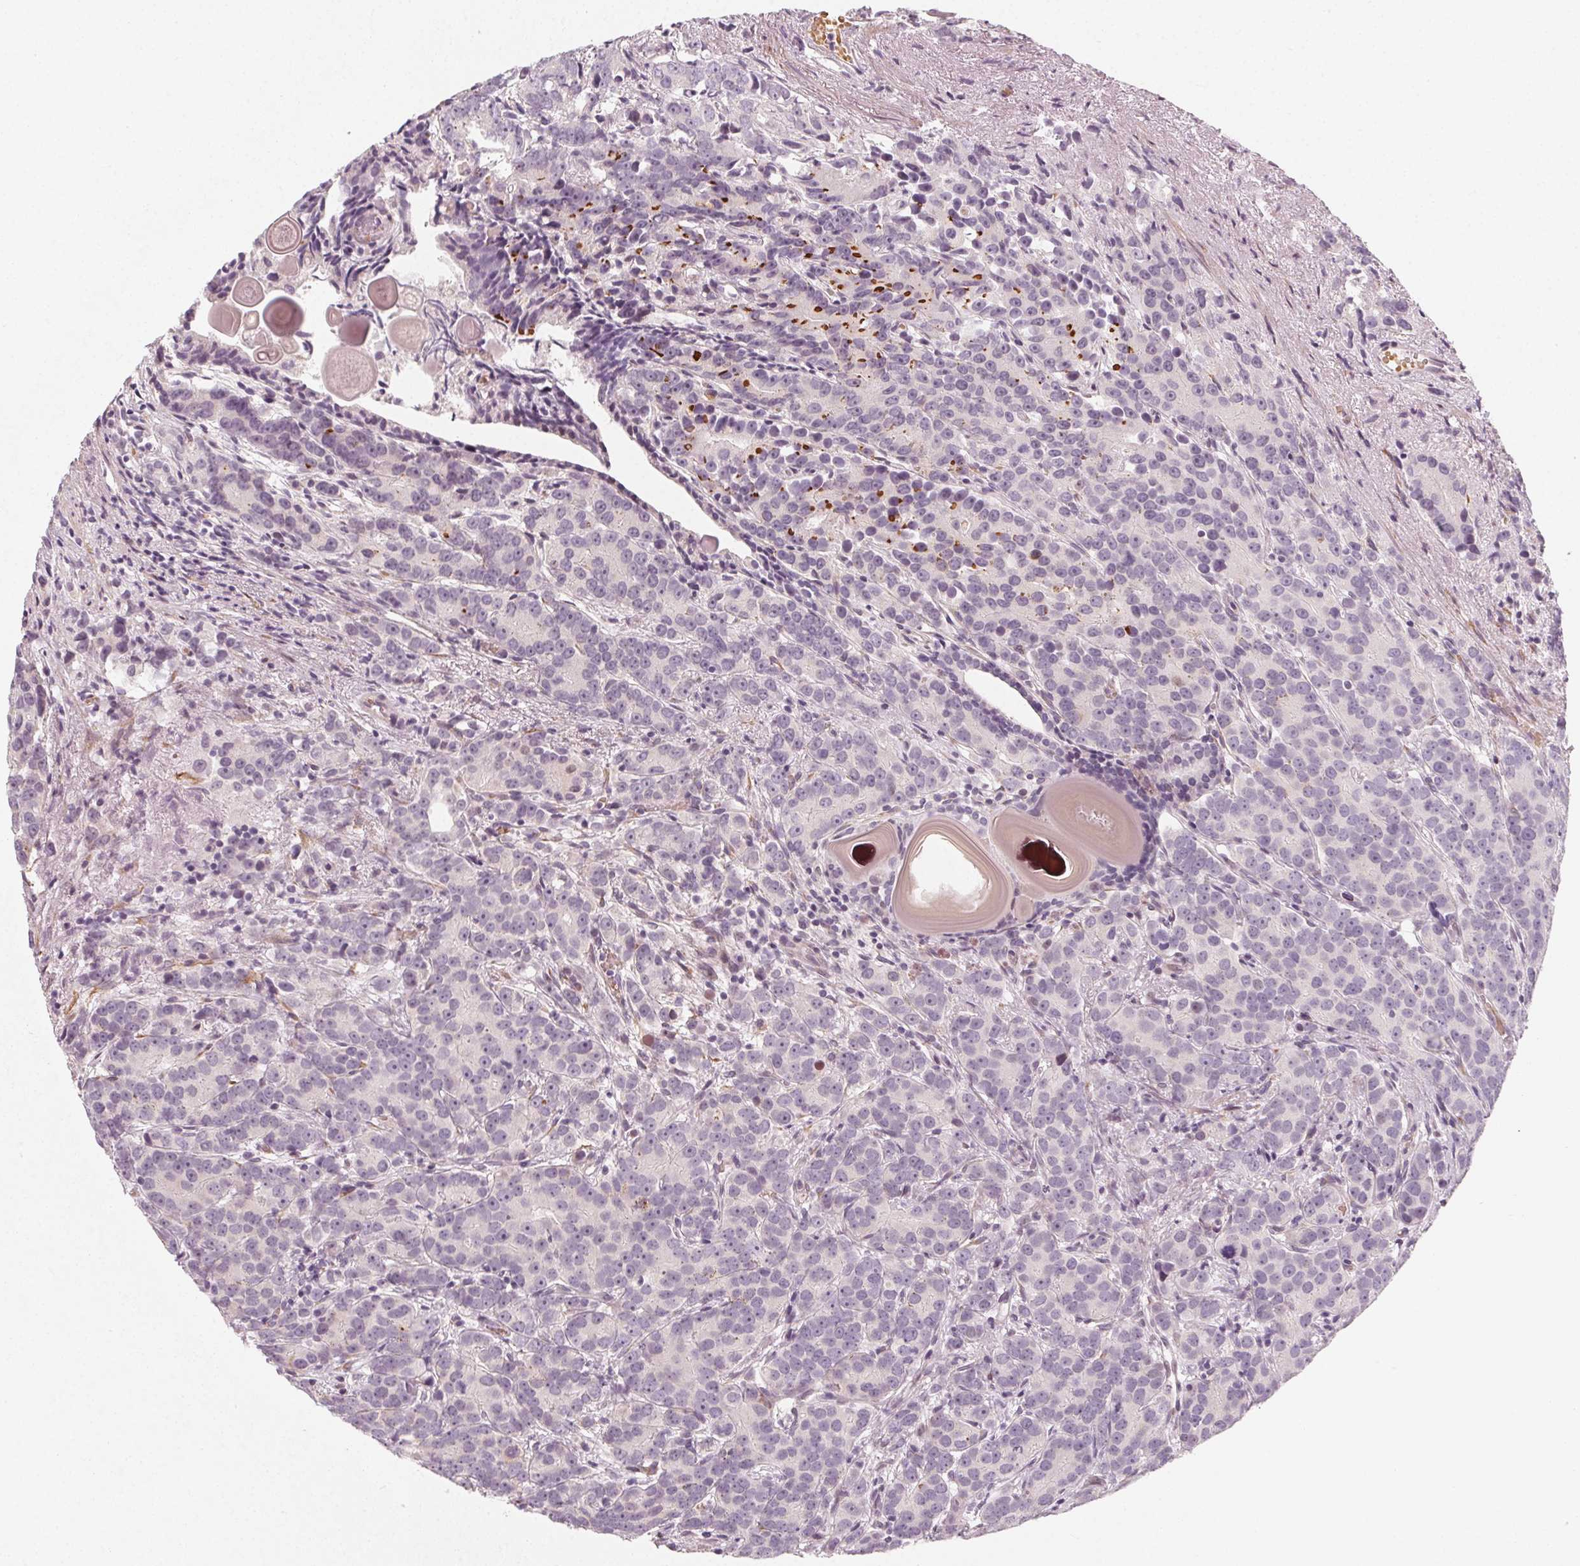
{"staining": {"intensity": "moderate", "quantity": "<25%", "location": "cytoplasmic/membranous"}, "tissue": "prostate cancer", "cell_type": "Tumor cells", "image_type": "cancer", "snomed": [{"axis": "morphology", "description": "Adenocarcinoma, High grade"}, {"axis": "topography", "description": "Prostate"}], "caption": "A photomicrograph of high-grade adenocarcinoma (prostate) stained for a protein demonstrates moderate cytoplasmic/membranous brown staining in tumor cells. The staining was performed using DAB, with brown indicating positive protein expression. Nuclei are stained blue with hematoxylin.", "gene": "CCDC96", "patient": {"sex": "male", "age": 90}}